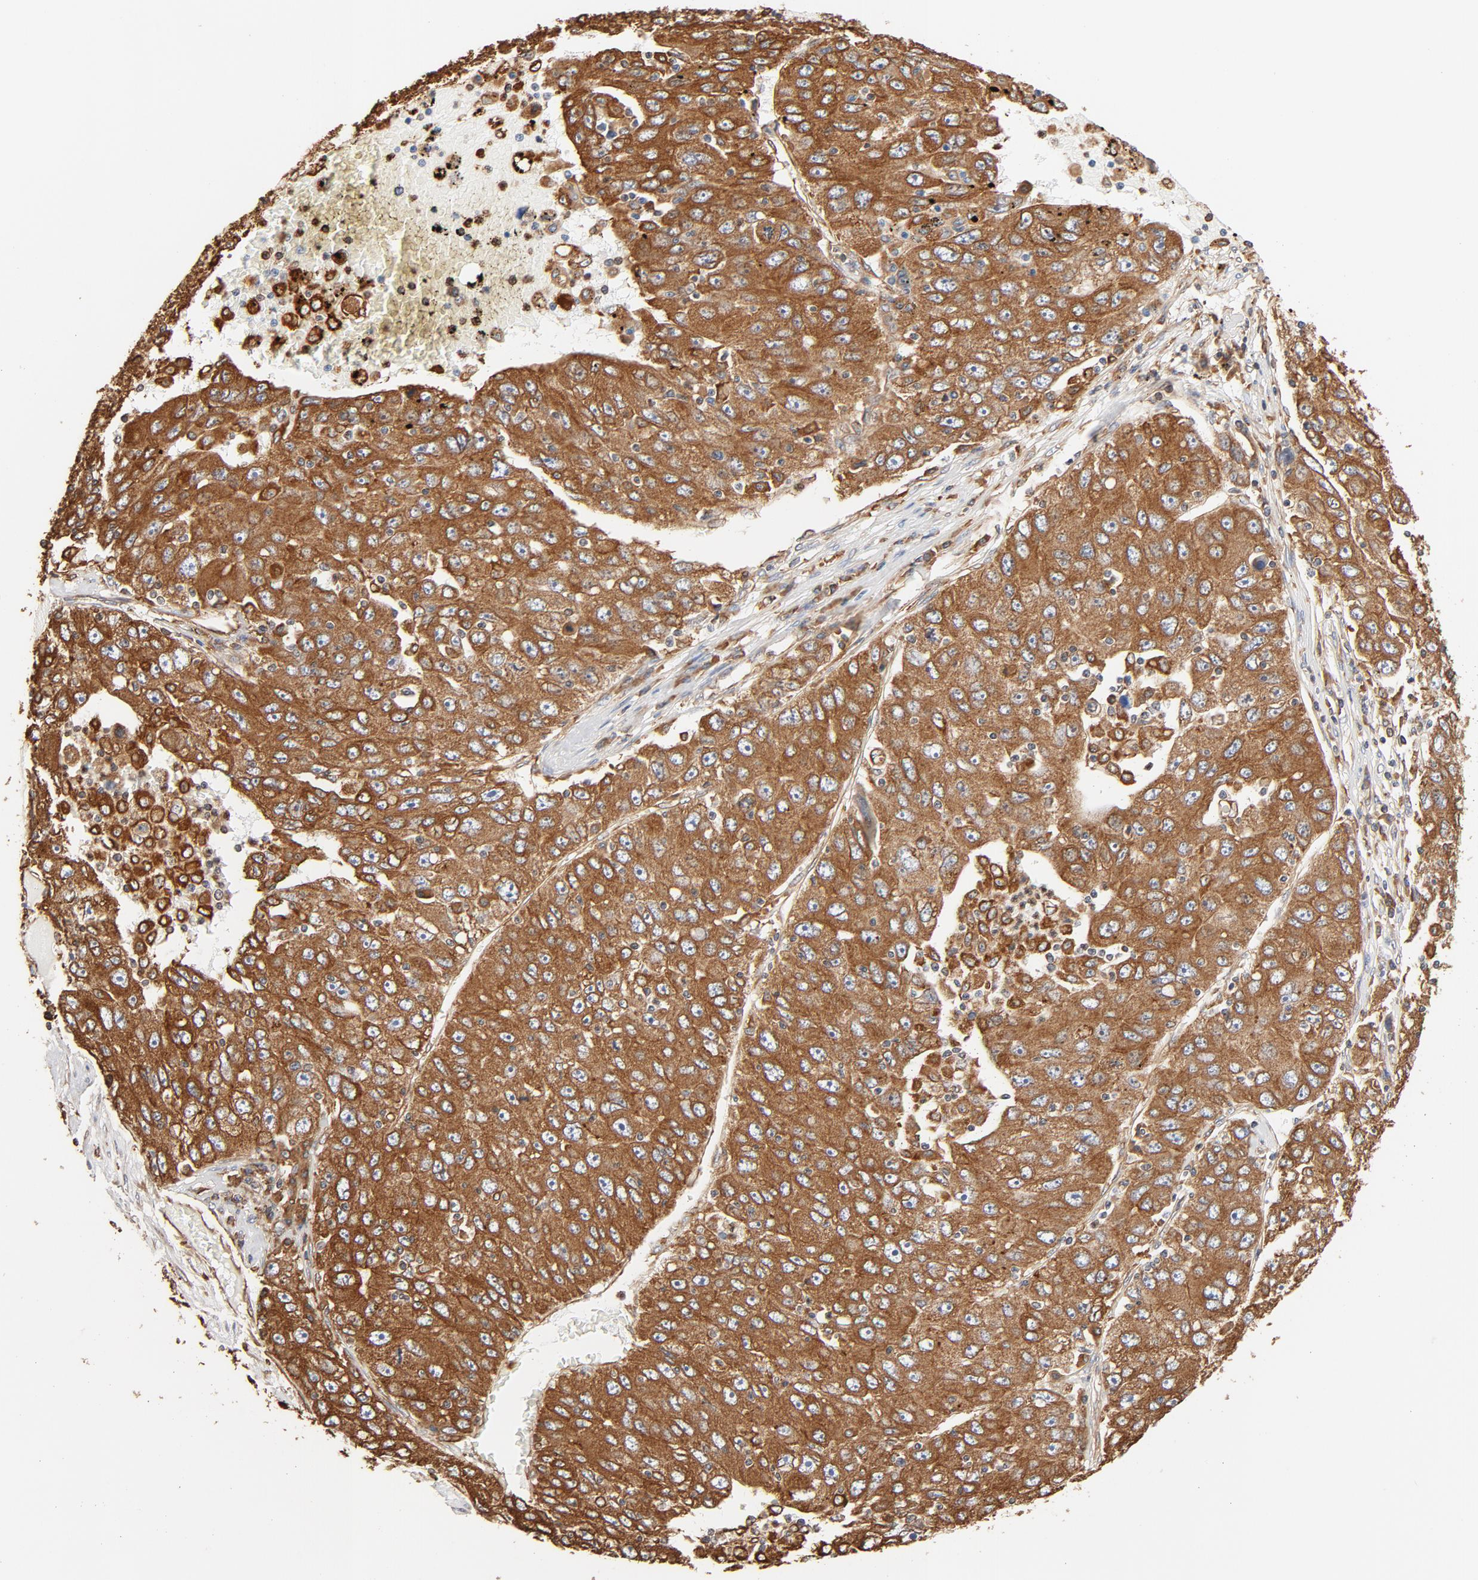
{"staining": {"intensity": "strong", "quantity": ">75%", "location": "cytoplasmic/membranous"}, "tissue": "liver cancer", "cell_type": "Tumor cells", "image_type": "cancer", "snomed": [{"axis": "morphology", "description": "Carcinoma, Hepatocellular, NOS"}, {"axis": "topography", "description": "Liver"}], "caption": "Human hepatocellular carcinoma (liver) stained for a protein (brown) shows strong cytoplasmic/membranous positive positivity in approximately >75% of tumor cells.", "gene": "BCAP31", "patient": {"sex": "male", "age": 49}}